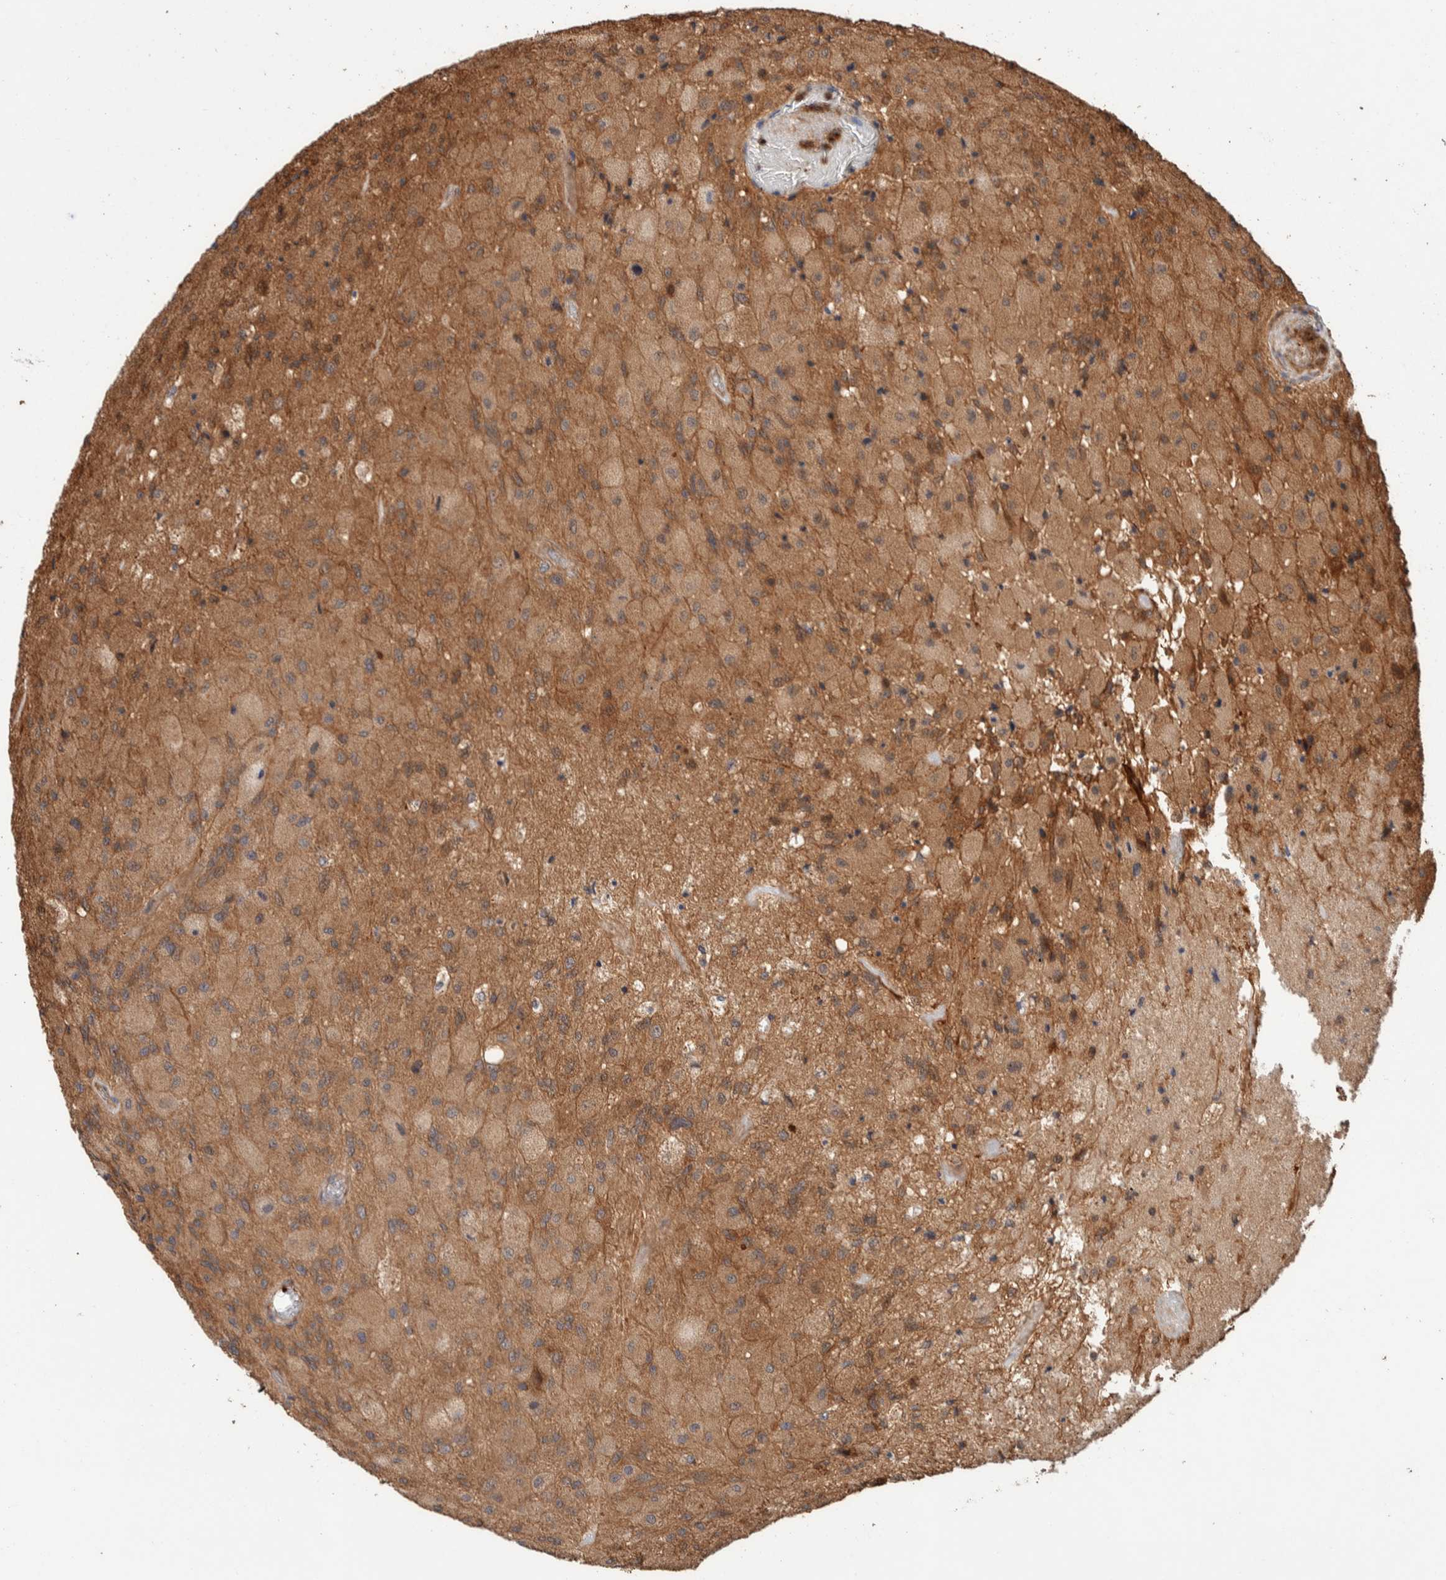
{"staining": {"intensity": "weak", "quantity": ">75%", "location": "cytoplasmic/membranous"}, "tissue": "glioma", "cell_type": "Tumor cells", "image_type": "cancer", "snomed": [{"axis": "morphology", "description": "Normal tissue, NOS"}, {"axis": "morphology", "description": "Glioma, malignant, High grade"}, {"axis": "topography", "description": "Cerebral cortex"}], "caption": "Immunohistochemistry of human malignant glioma (high-grade) demonstrates low levels of weak cytoplasmic/membranous staining in about >75% of tumor cells.", "gene": "SYNRG", "patient": {"sex": "male", "age": 77}}